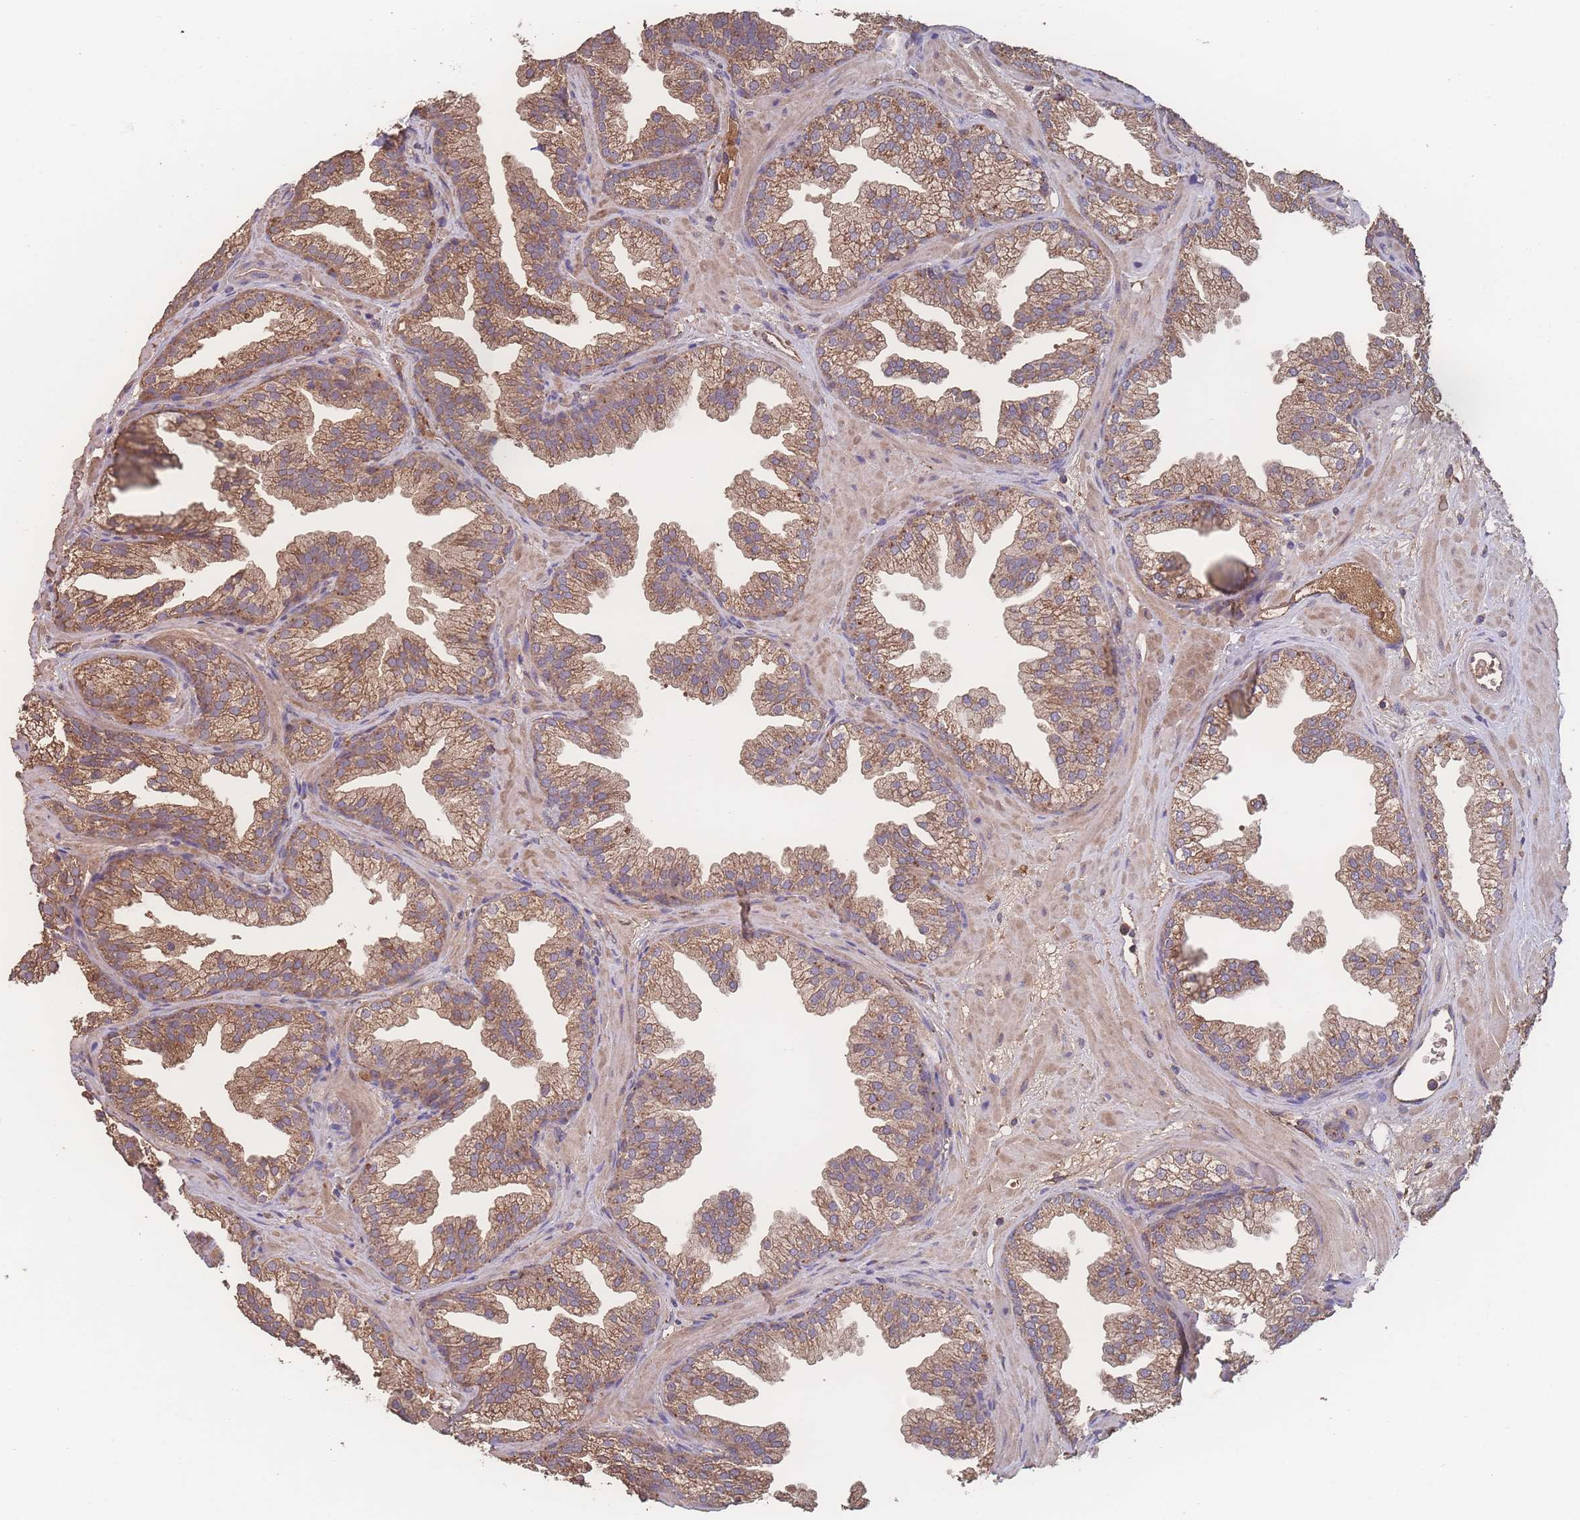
{"staining": {"intensity": "moderate", "quantity": ">75%", "location": "cytoplasmic/membranous"}, "tissue": "prostate", "cell_type": "Glandular cells", "image_type": "normal", "snomed": [{"axis": "morphology", "description": "Normal tissue, NOS"}, {"axis": "topography", "description": "Prostate"}], "caption": "Protein staining demonstrates moderate cytoplasmic/membranous staining in approximately >75% of glandular cells in normal prostate.", "gene": "ATXN10", "patient": {"sex": "male", "age": 37}}